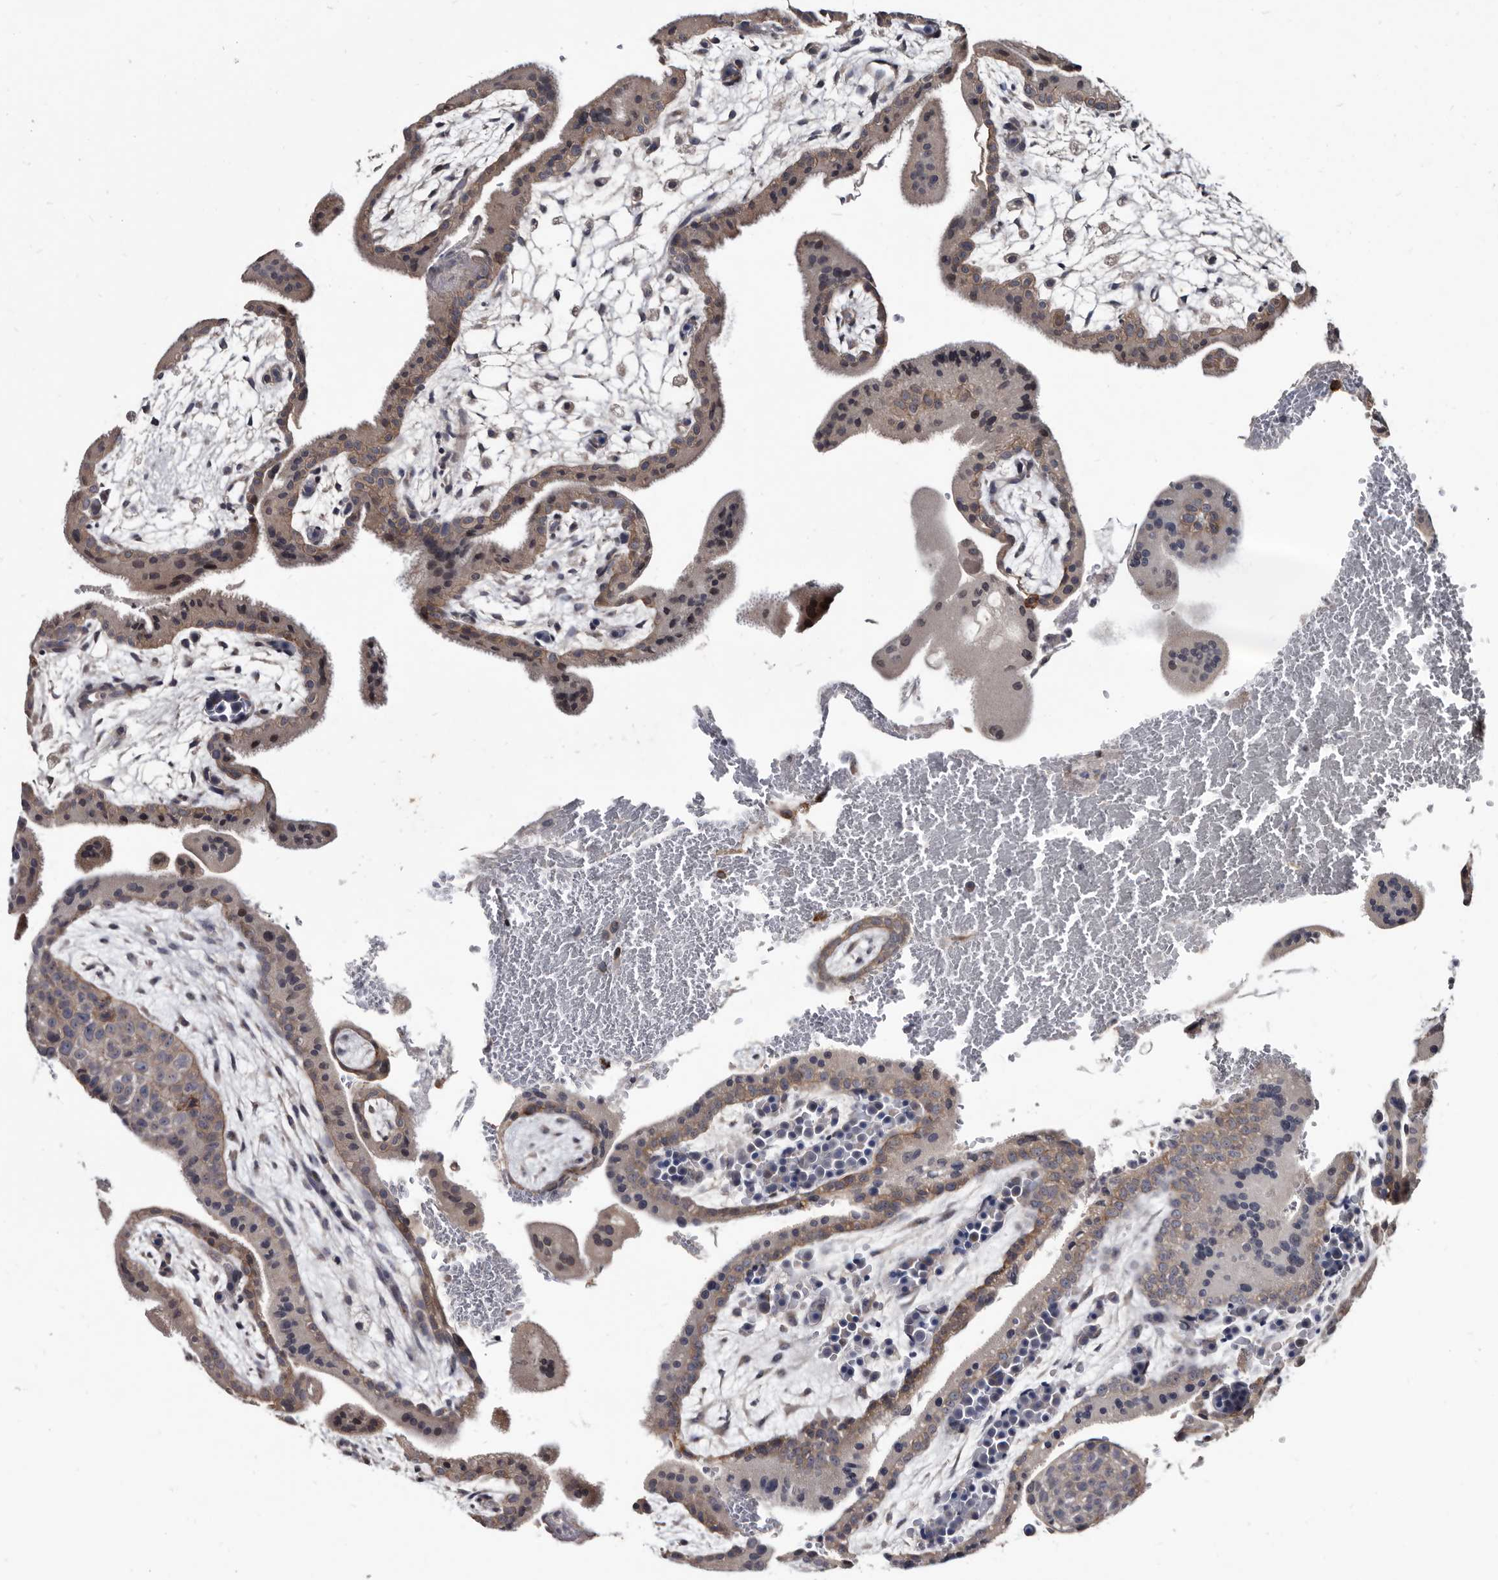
{"staining": {"intensity": "weak", "quantity": ">75%", "location": "cytoplasmic/membranous,nuclear"}, "tissue": "placenta", "cell_type": "Decidual cells", "image_type": "normal", "snomed": [{"axis": "morphology", "description": "Normal tissue, NOS"}, {"axis": "topography", "description": "Placenta"}], "caption": "A low amount of weak cytoplasmic/membranous,nuclear expression is seen in about >75% of decidual cells in benign placenta. (Brightfield microscopy of DAB IHC at high magnification).", "gene": "PROM1", "patient": {"sex": "female", "age": 35}}